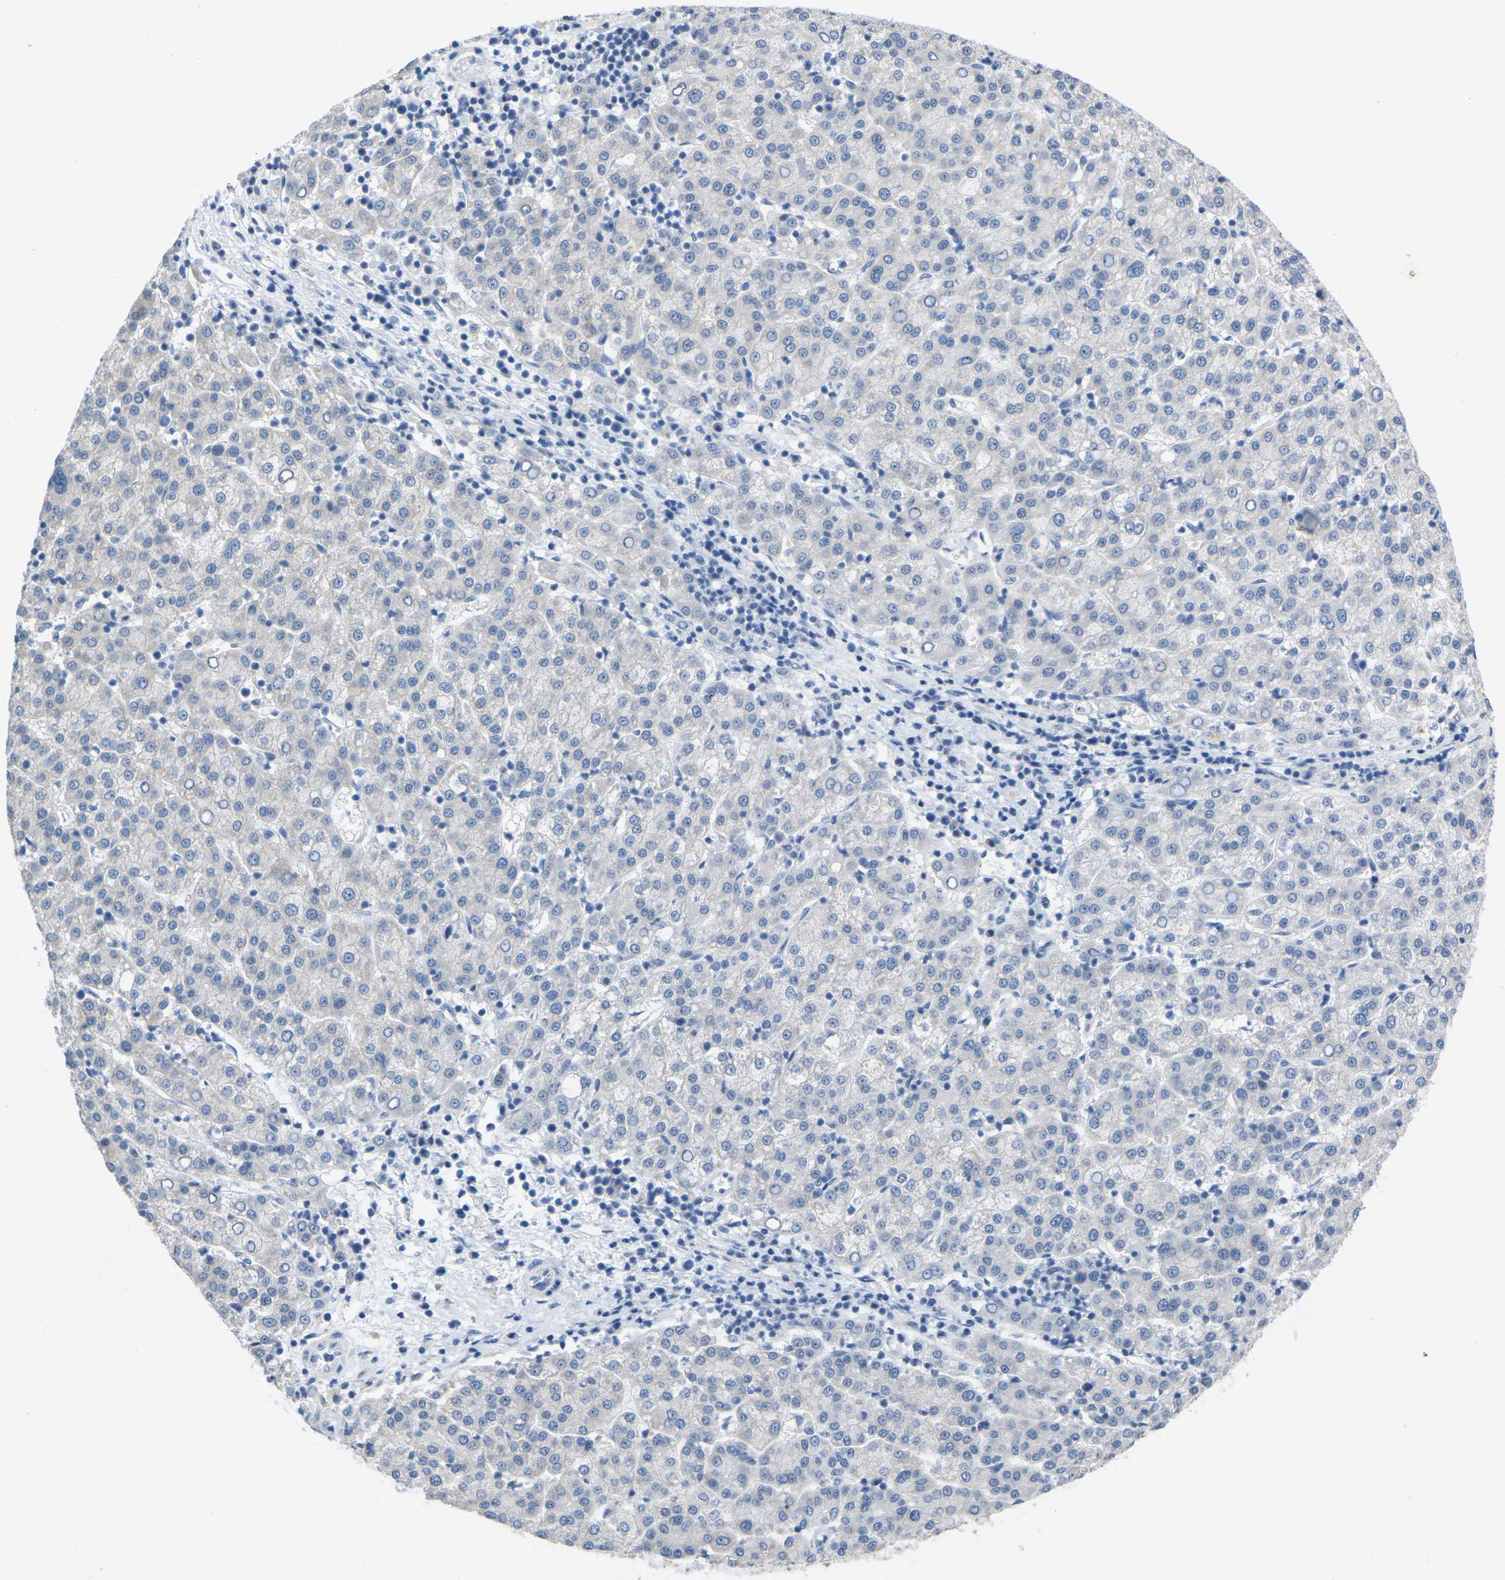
{"staining": {"intensity": "negative", "quantity": "none", "location": "none"}, "tissue": "liver cancer", "cell_type": "Tumor cells", "image_type": "cancer", "snomed": [{"axis": "morphology", "description": "Carcinoma, Hepatocellular, NOS"}, {"axis": "topography", "description": "Liver"}], "caption": "There is no significant expression in tumor cells of liver hepatocellular carcinoma. (DAB immunohistochemistry visualized using brightfield microscopy, high magnification).", "gene": "TNNI3", "patient": {"sex": "female", "age": 58}}